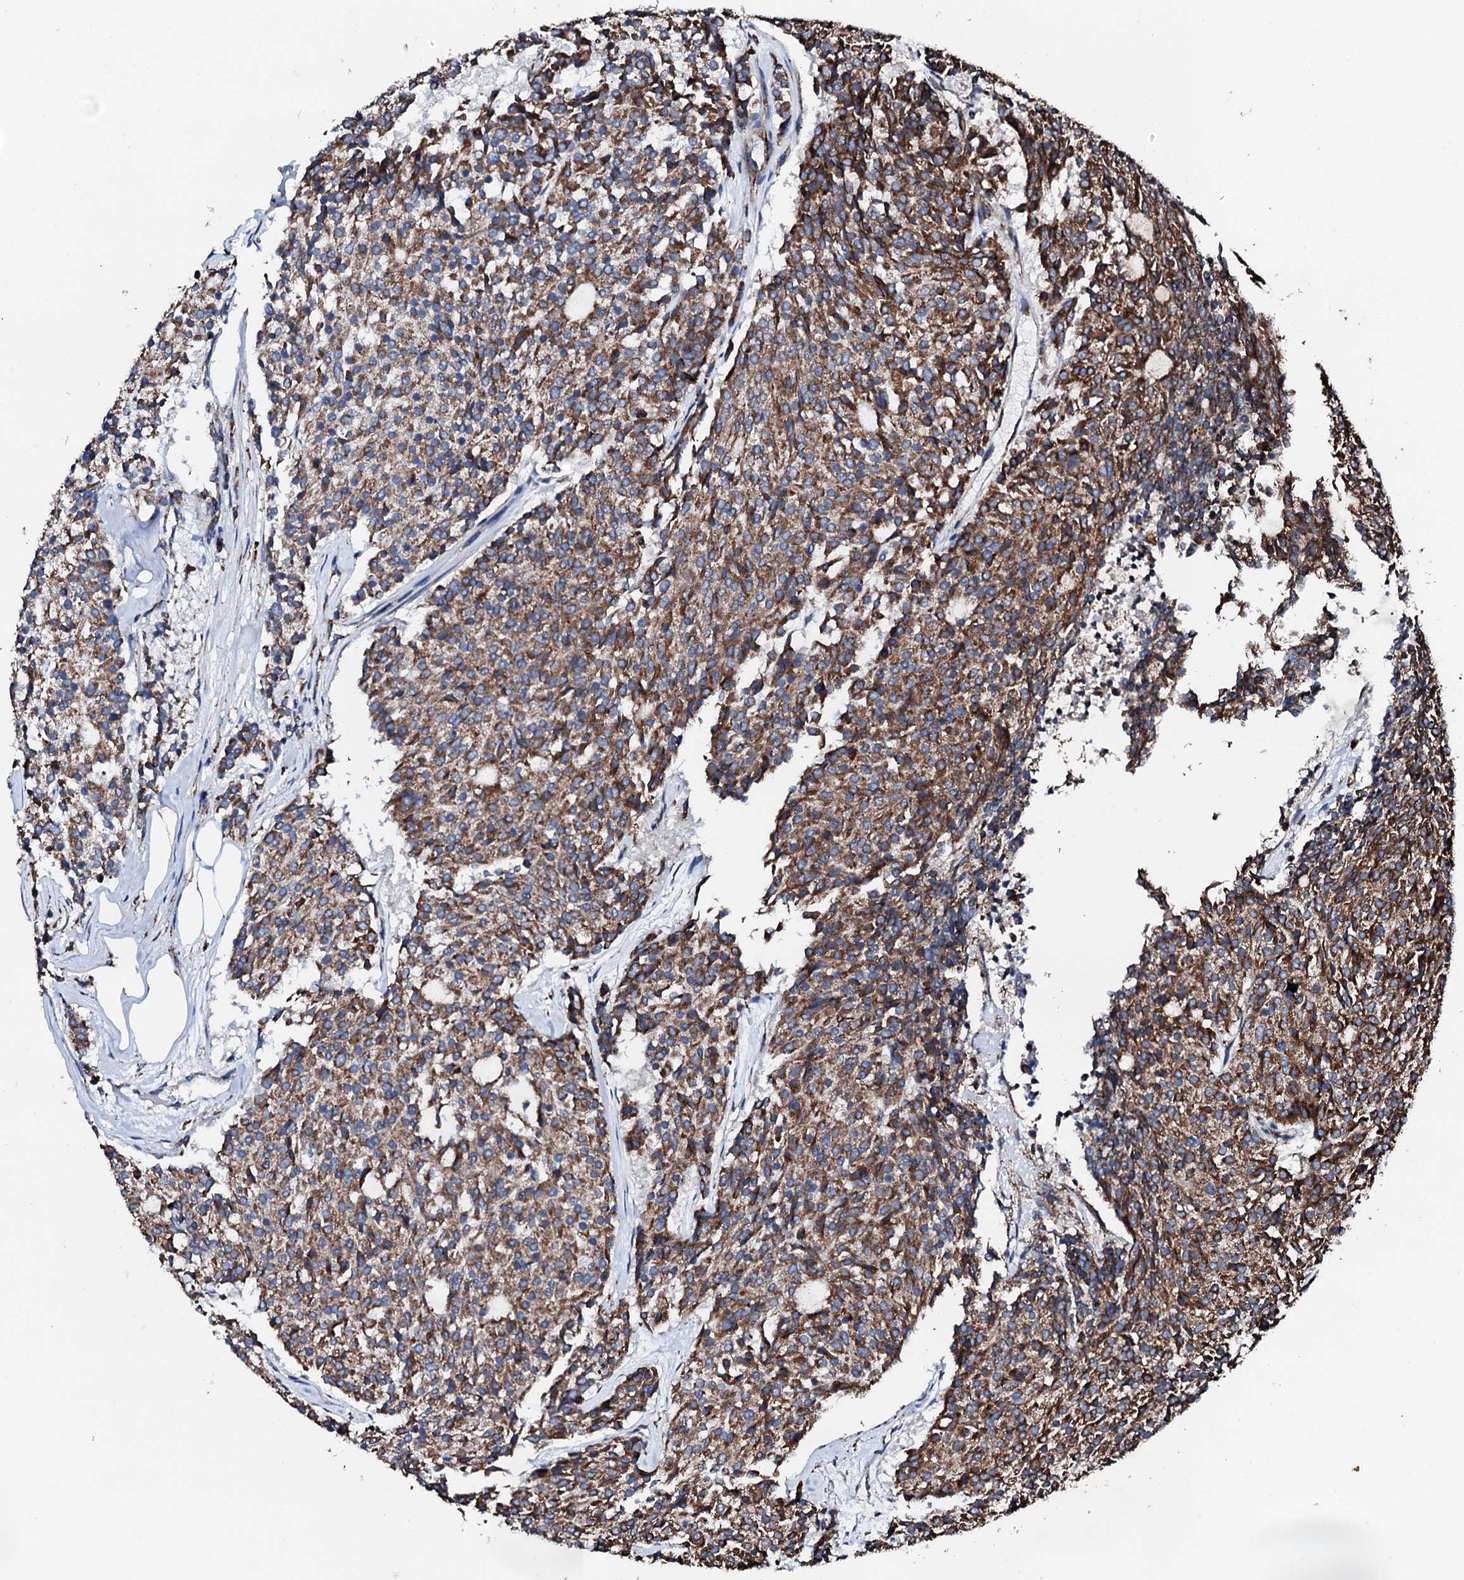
{"staining": {"intensity": "moderate", "quantity": ">75%", "location": "cytoplasmic/membranous"}, "tissue": "carcinoid", "cell_type": "Tumor cells", "image_type": "cancer", "snomed": [{"axis": "morphology", "description": "Carcinoid, malignant, NOS"}, {"axis": "topography", "description": "Pancreas"}], "caption": "Immunohistochemistry (IHC) (DAB) staining of malignant carcinoid displays moderate cytoplasmic/membranous protein staining in approximately >75% of tumor cells.", "gene": "AMDHD1", "patient": {"sex": "female", "age": 54}}